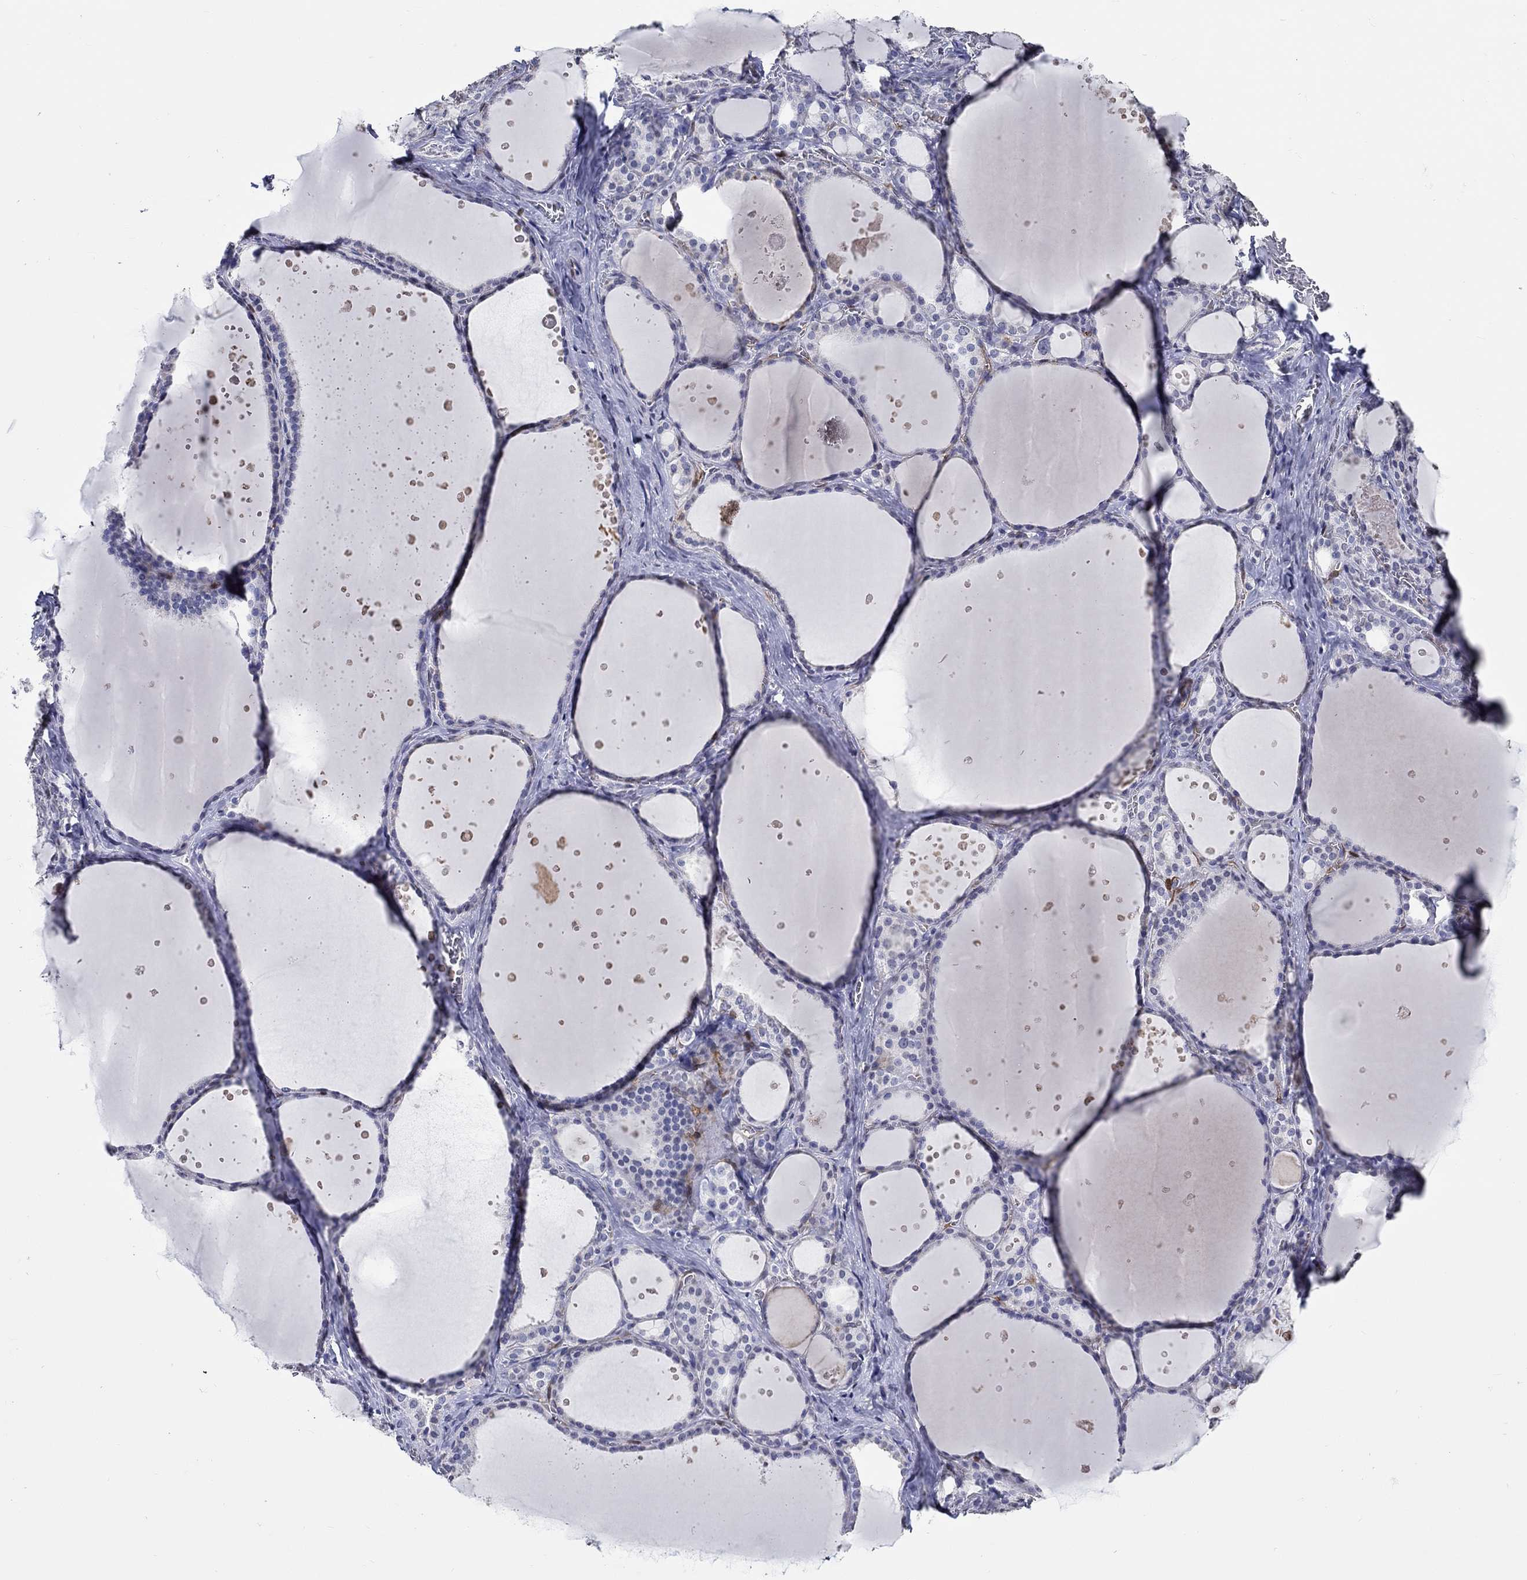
{"staining": {"intensity": "negative", "quantity": "none", "location": "none"}, "tissue": "thyroid gland", "cell_type": "Glandular cells", "image_type": "normal", "snomed": [{"axis": "morphology", "description": "Normal tissue, NOS"}, {"axis": "topography", "description": "Thyroid gland"}], "caption": "High power microscopy histopathology image of an IHC image of normal thyroid gland, revealing no significant staining in glandular cells. The staining is performed using DAB brown chromogen with nuclei counter-stained in using hematoxylin.", "gene": "PDE1B", "patient": {"sex": "male", "age": 63}}